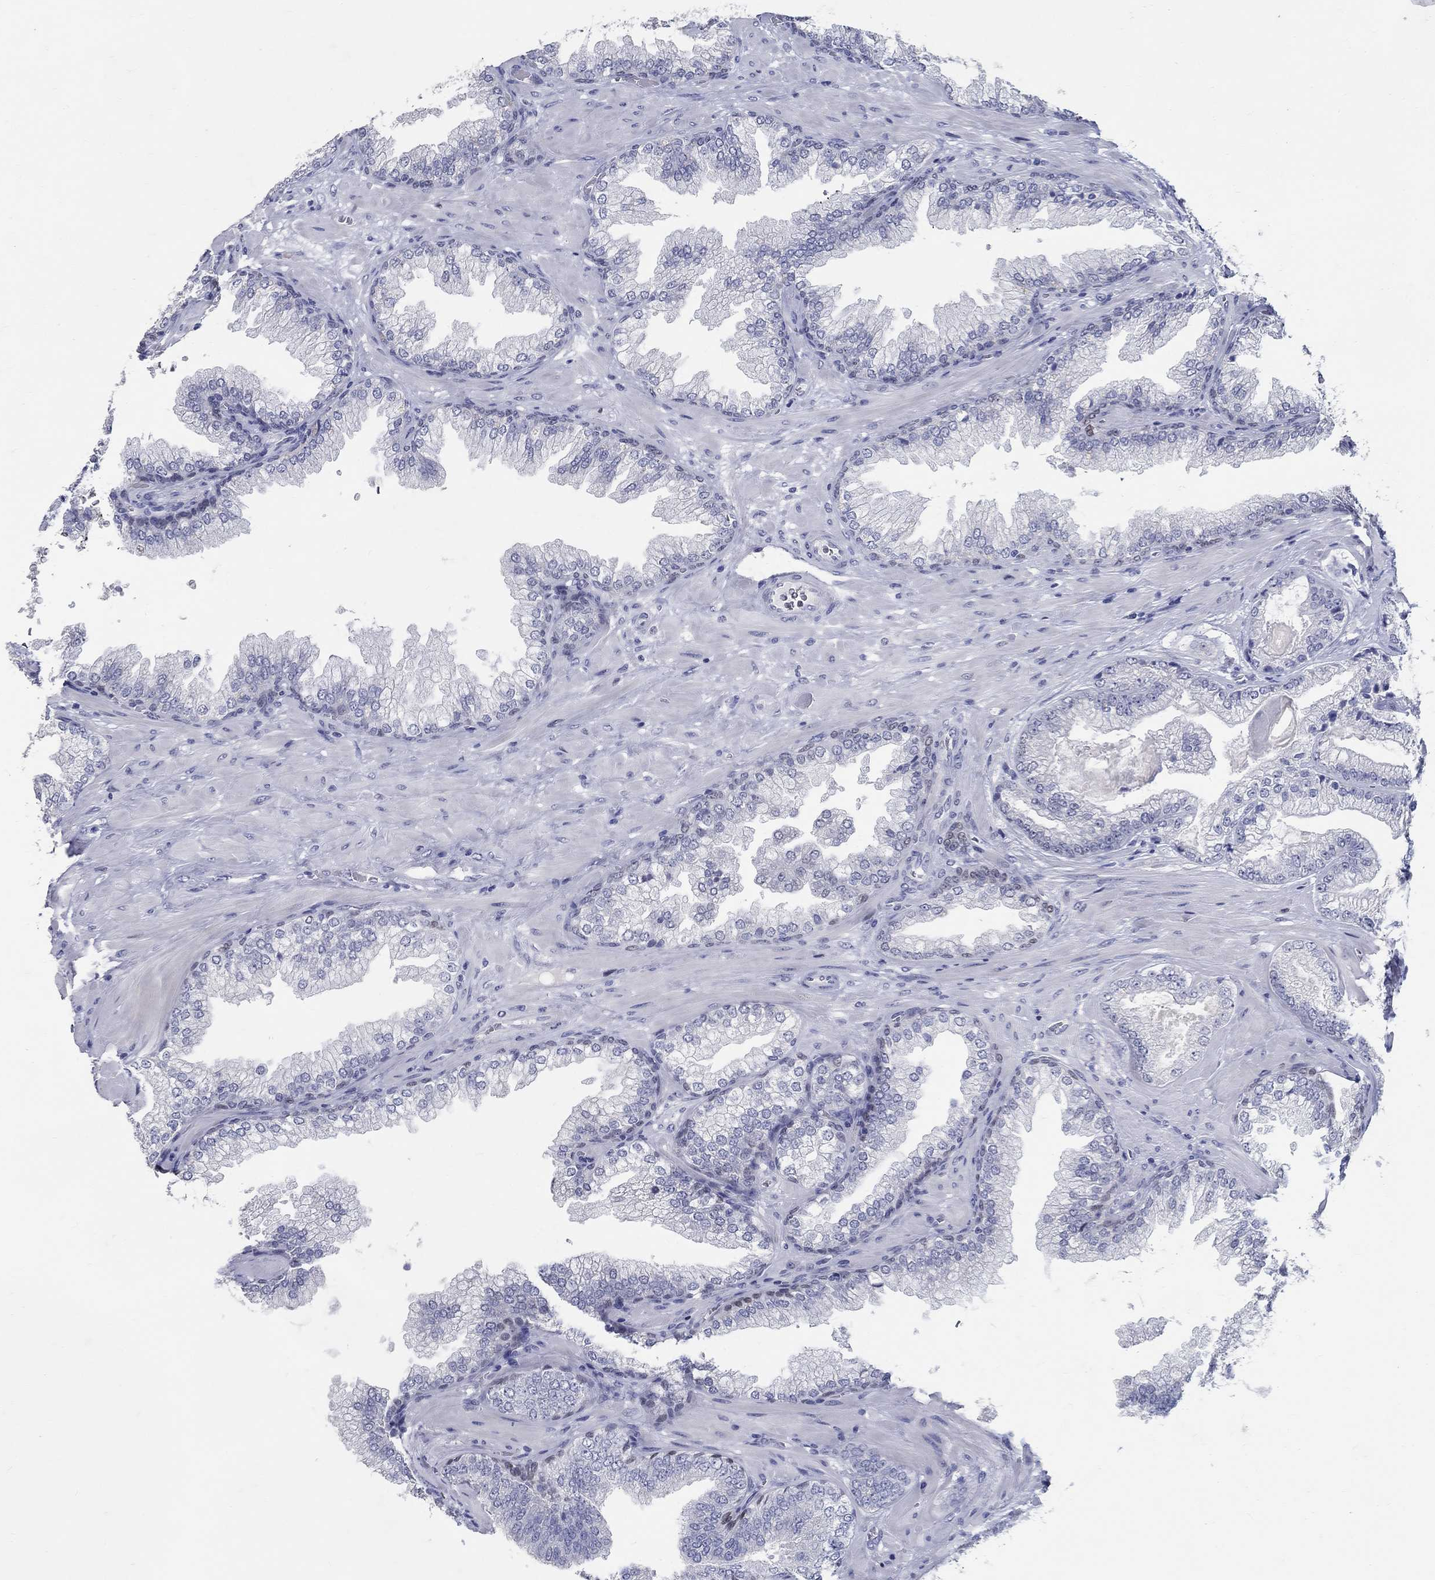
{"staining": {"intensity": "negative", "quantity": "none", "location": "none"}, "tissue": "prostate cancer", "cell_type": "Tumor cells", "image_type": "cancer", "snomed": [{"axis": "morphology", "description": "Adenocarcinoma, Low grade"}, {"axis": "topography", "description": "Prostate"}], "caption": "An image of human prostate adenocarcinoma (low-grade) is negative for staining in tumor cells. (DAB IHC, high magnification).", "gene": "SOX2", "patient": {"sex": "male", "age": 57}}